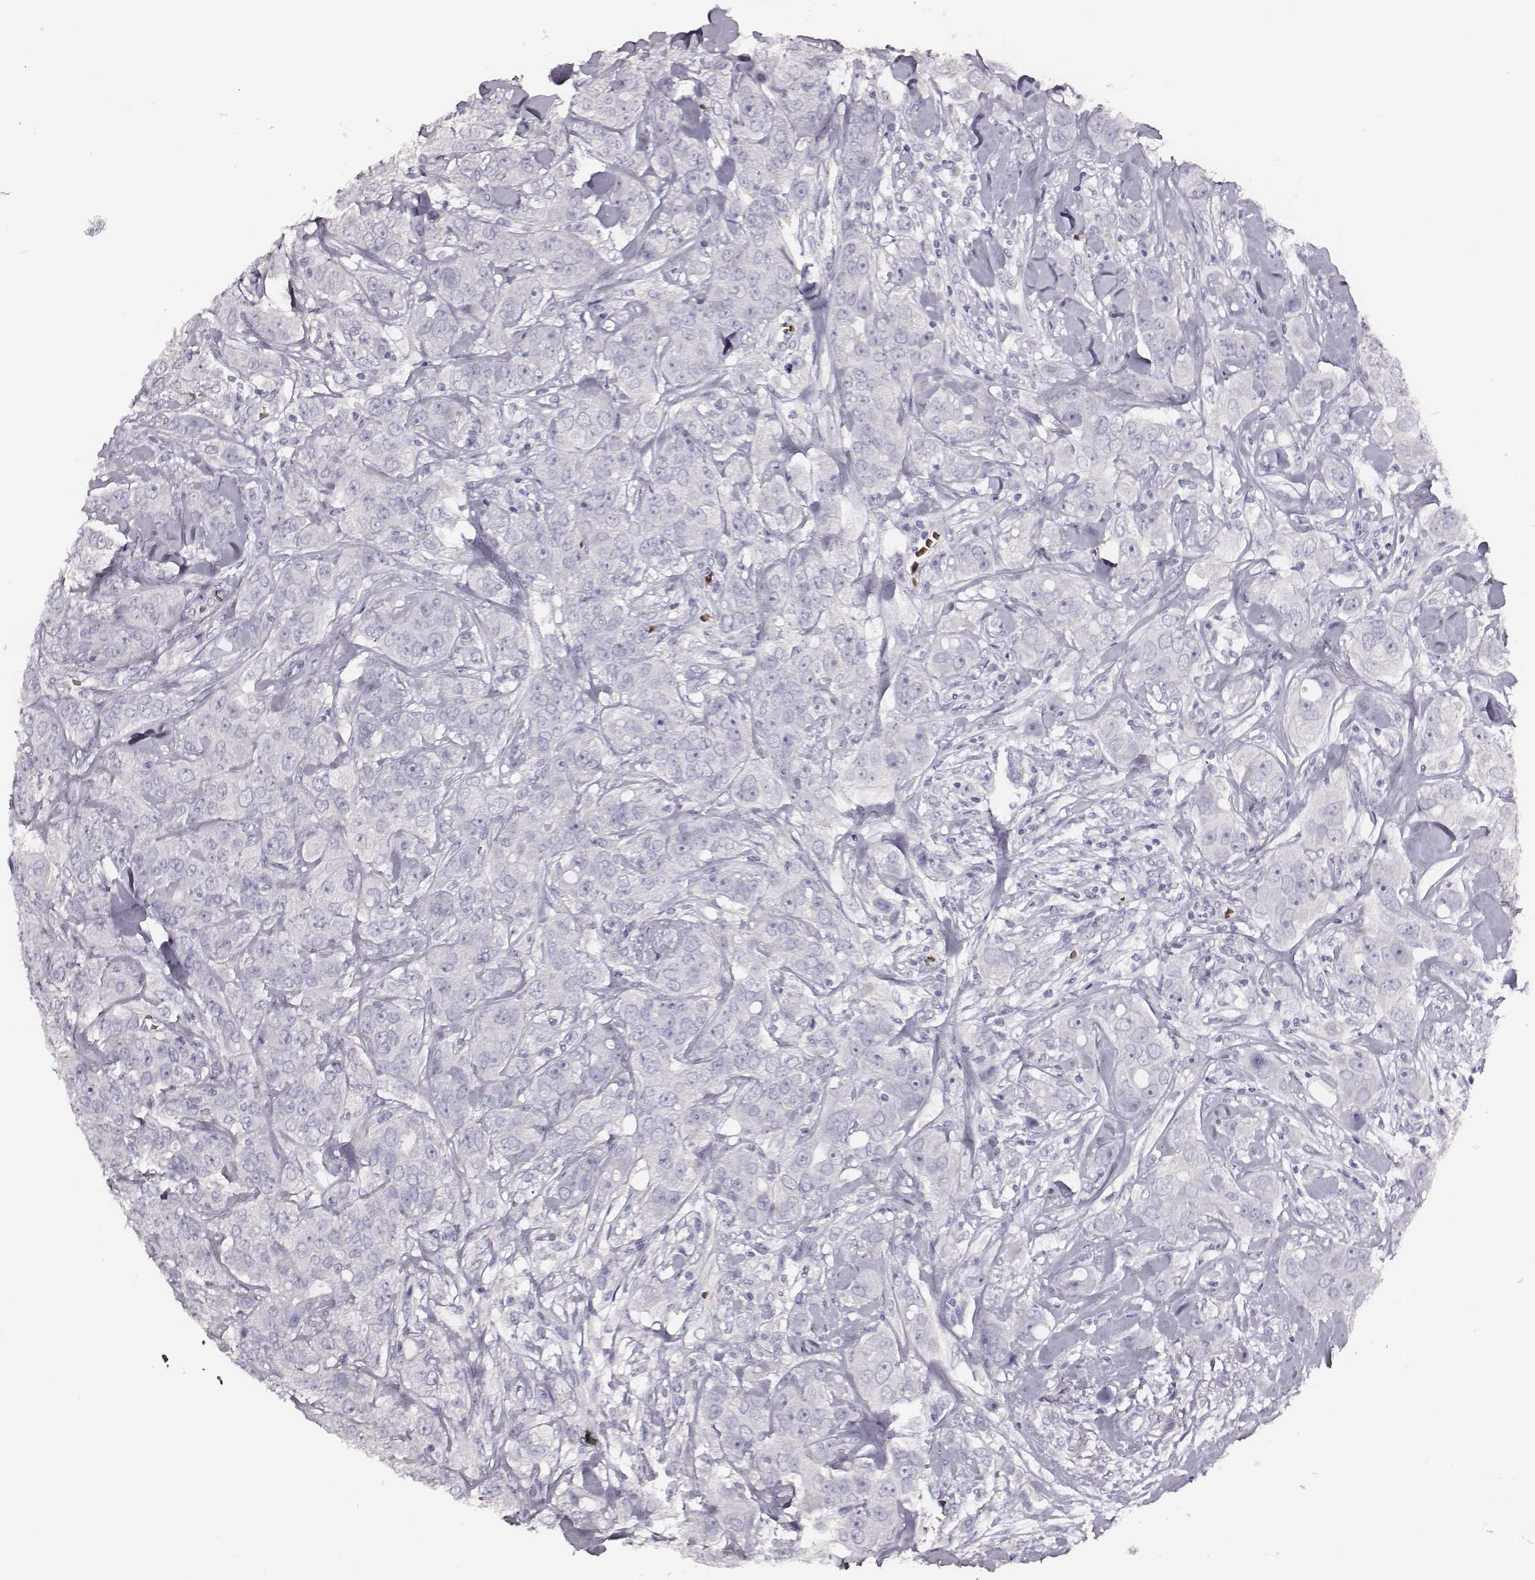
{"staining": {"intensity": "negative", "quantity": "none", "location": "none"}, "tissue": "breast cancer", "cell_type": "Tumor cells", "image_type": "cancer", "snomed": [{"axis": "morphology", "description": "Duct carcinoma"}, {"axis": "topography", "description": "Breast"}], "caption": "Tumor cells show no significant protein positivity in breast cancer (infiltrating ductal carcinoma).", "gene": "AADAT", "patient": {"sex": "female", "age": 43}}